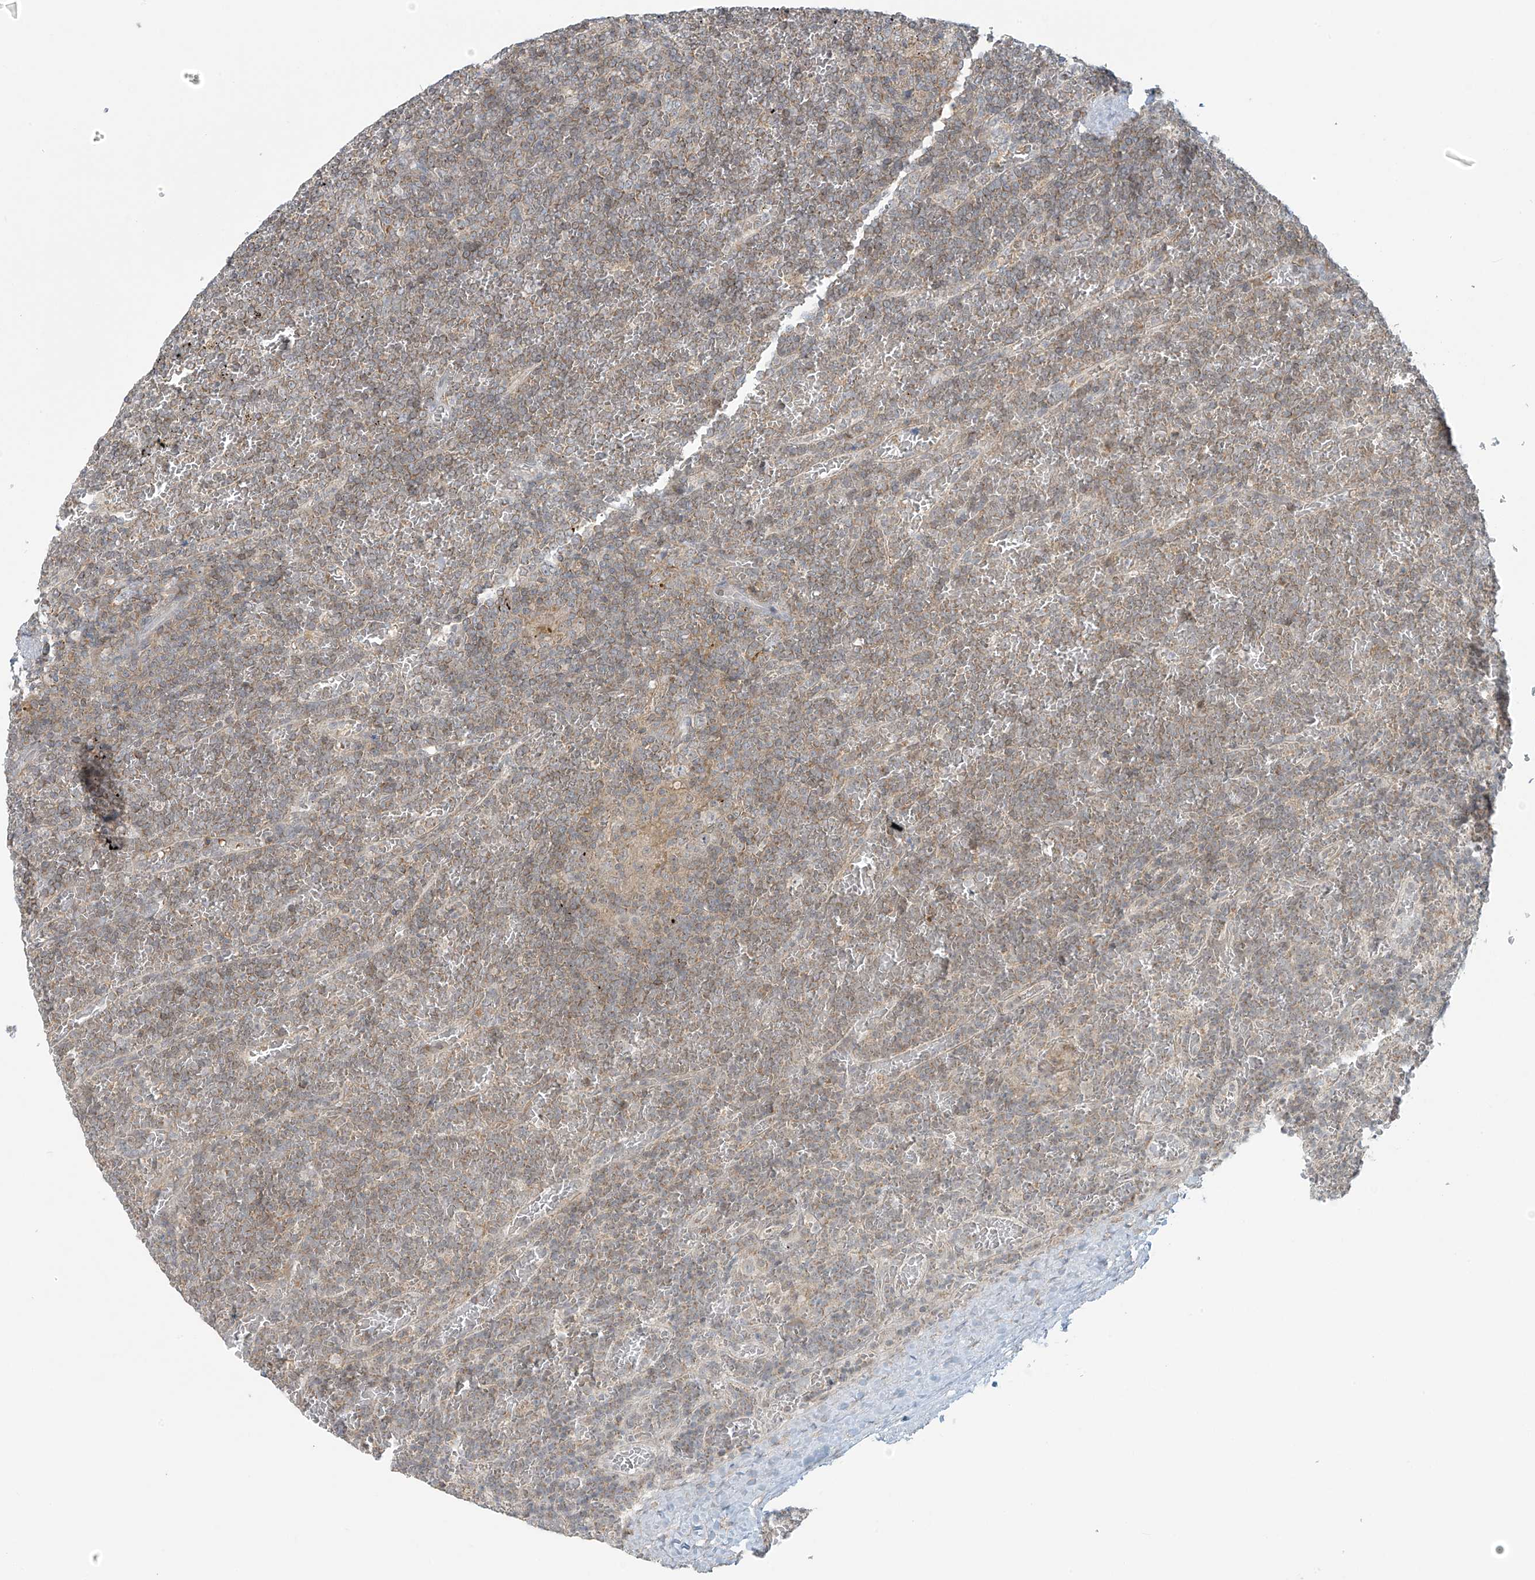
{"staining": {"intensity": "weak", "quantity": "25%-75%", "location": "cytoplasmic/membranous"}, "tissue": "lymphoma", "cell_type": "Tumor cells", "image_type": "cancer", "snomed": [{"axis": "morphology", "description": "Malignant lymphoma, non-Hodgkin's type, Low grade"}, {"axis": "topography", "description": "Spleen"}], "caption": "Lymphoma tissue reveals weak cytoplasmic/membranous expression in approximately 25%-75% of tumor cells, visualized by immunohistochemistry.", "gene": "HDDC2", "patient": {"sex": "female", "age": 19}}